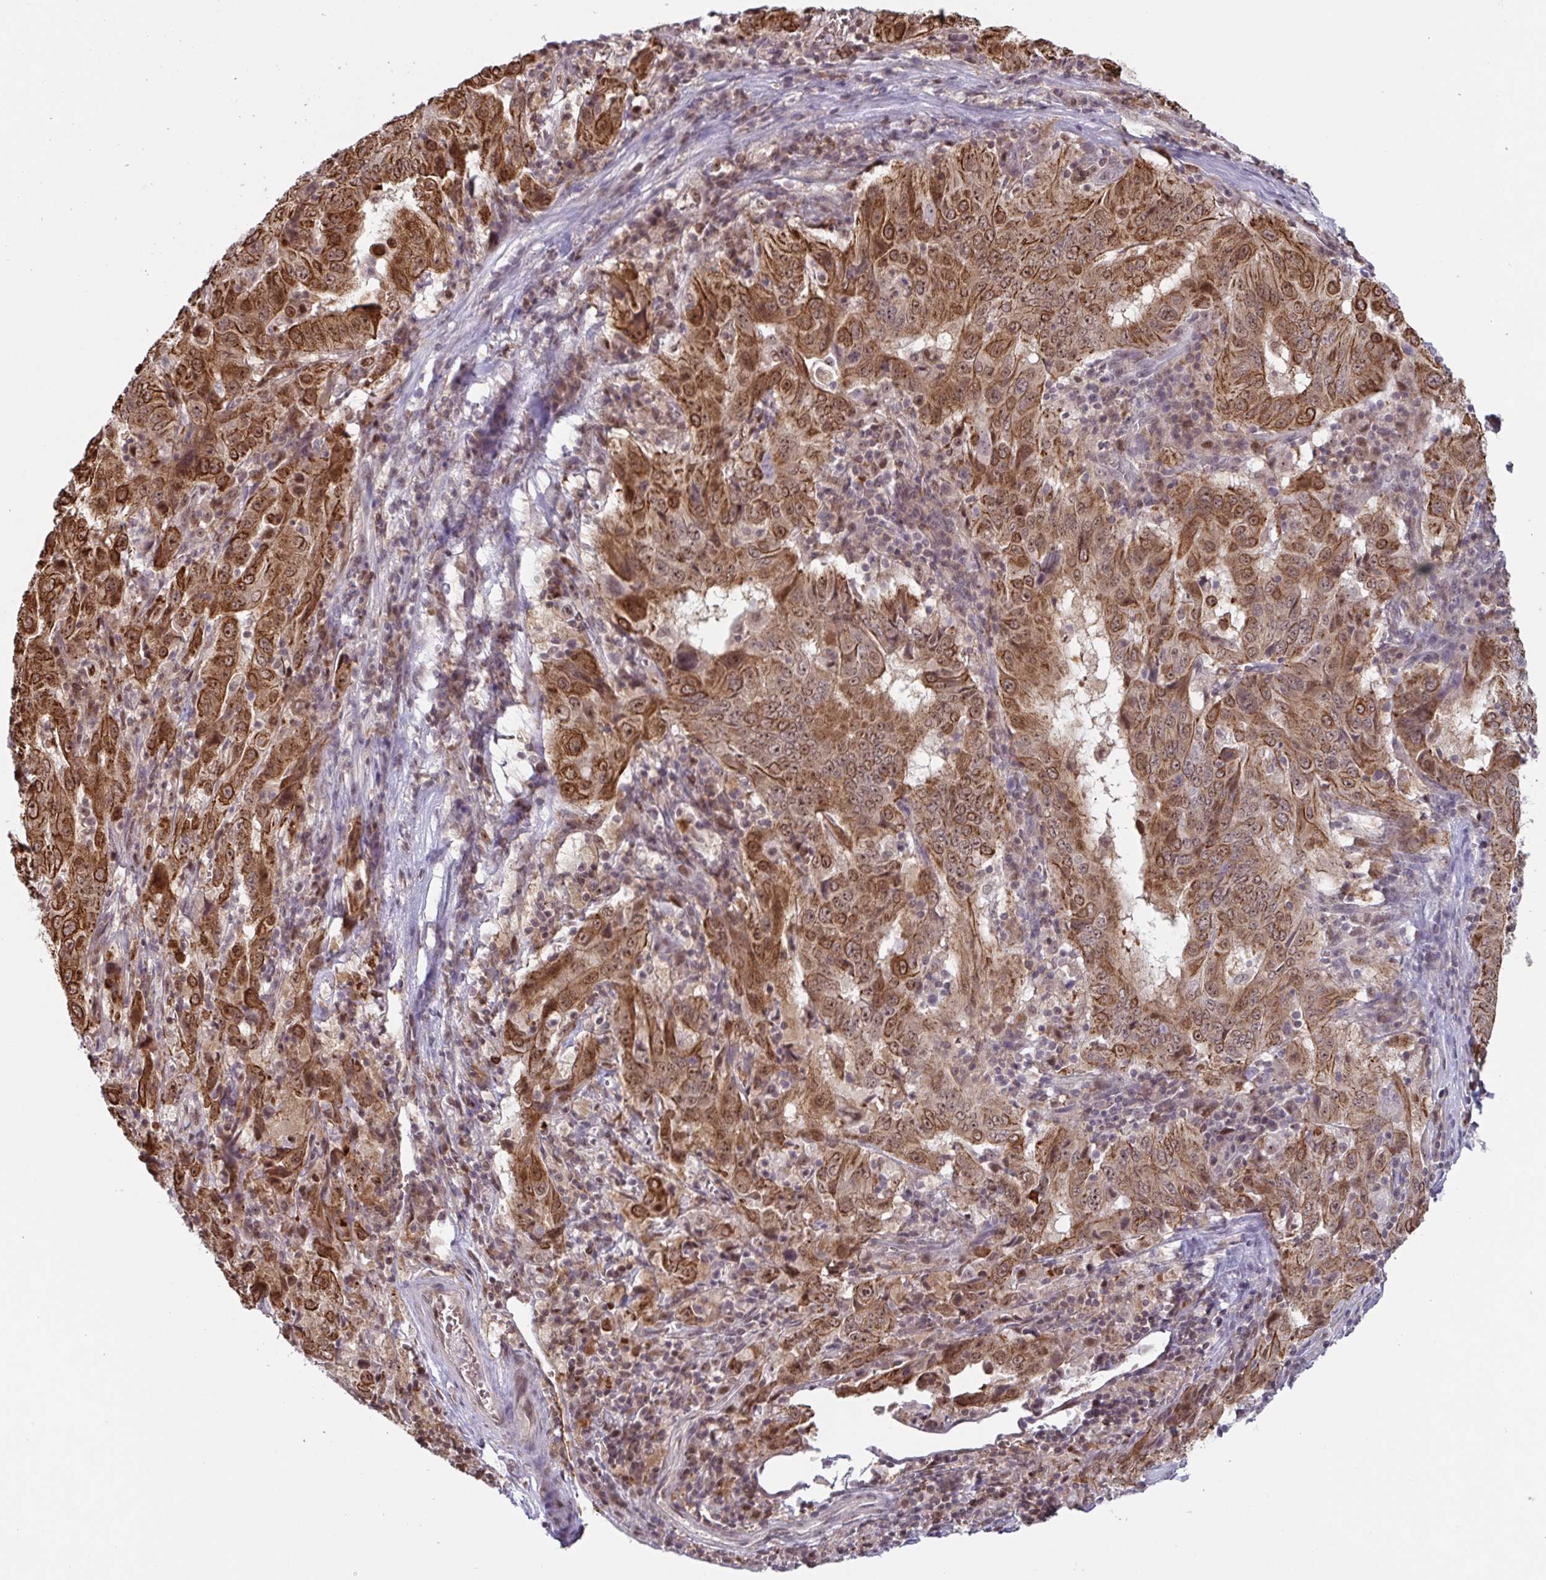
{"staining": {"intensity": "strong", "quantity": ">75%", "location": "cytoplasmic/membranous"}, "tissue": "pancreatic cancer", "cell_type": "Tumor cells", "image_type": "cancer", "snomed": [{"axis": "morphology", "description": "Adenocarcinoma, NOS"}, {"axis": "topography", "description": "Pancreas"}], "caption": "Protein expression analysis of human pancreatic cancer (adenocarcinoma) reveals strong cytoplasmic/membranous positivity in about >75% of tumor cells.", "gene": "NLRP13", "patient": {"sex": "male", "age": 63}}